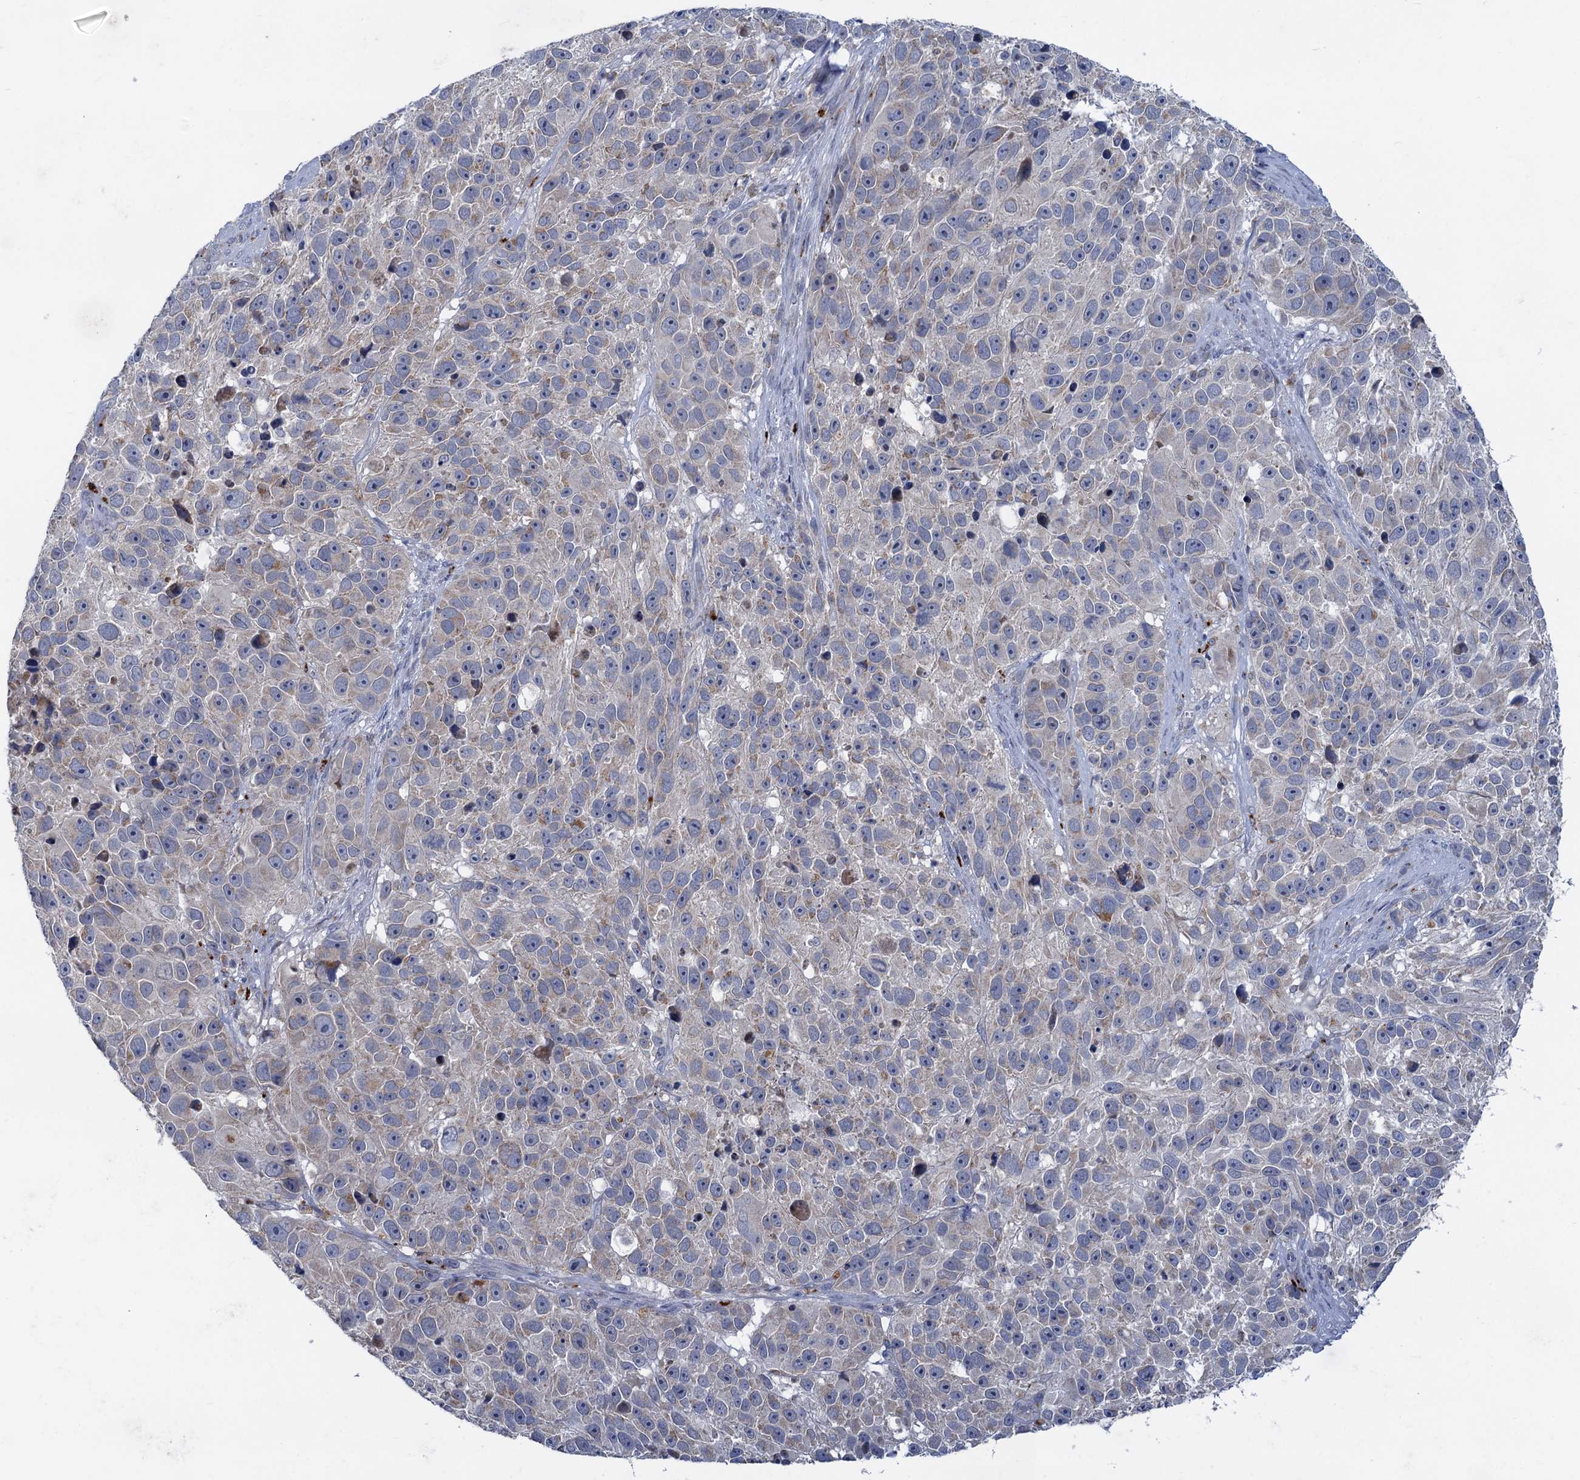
{"staining": {"intensity": "negative", "quantity": "none", "location": "none"}, "tissue": "melanoma", "cell_type": "Tumor cells", "image_type": "cancer", "snomed": [{"axis": "morphology", "description": "Malignant melanoma, NOS"}, {"axis": "topography", "description": "Skin"}], "caption": "An IHC photomicrograph of melanoma is shown. There is no staining in tumor cells of melanoma.", "gene": "ANKS3", "patient": {"sex": "male", "age": 84}}